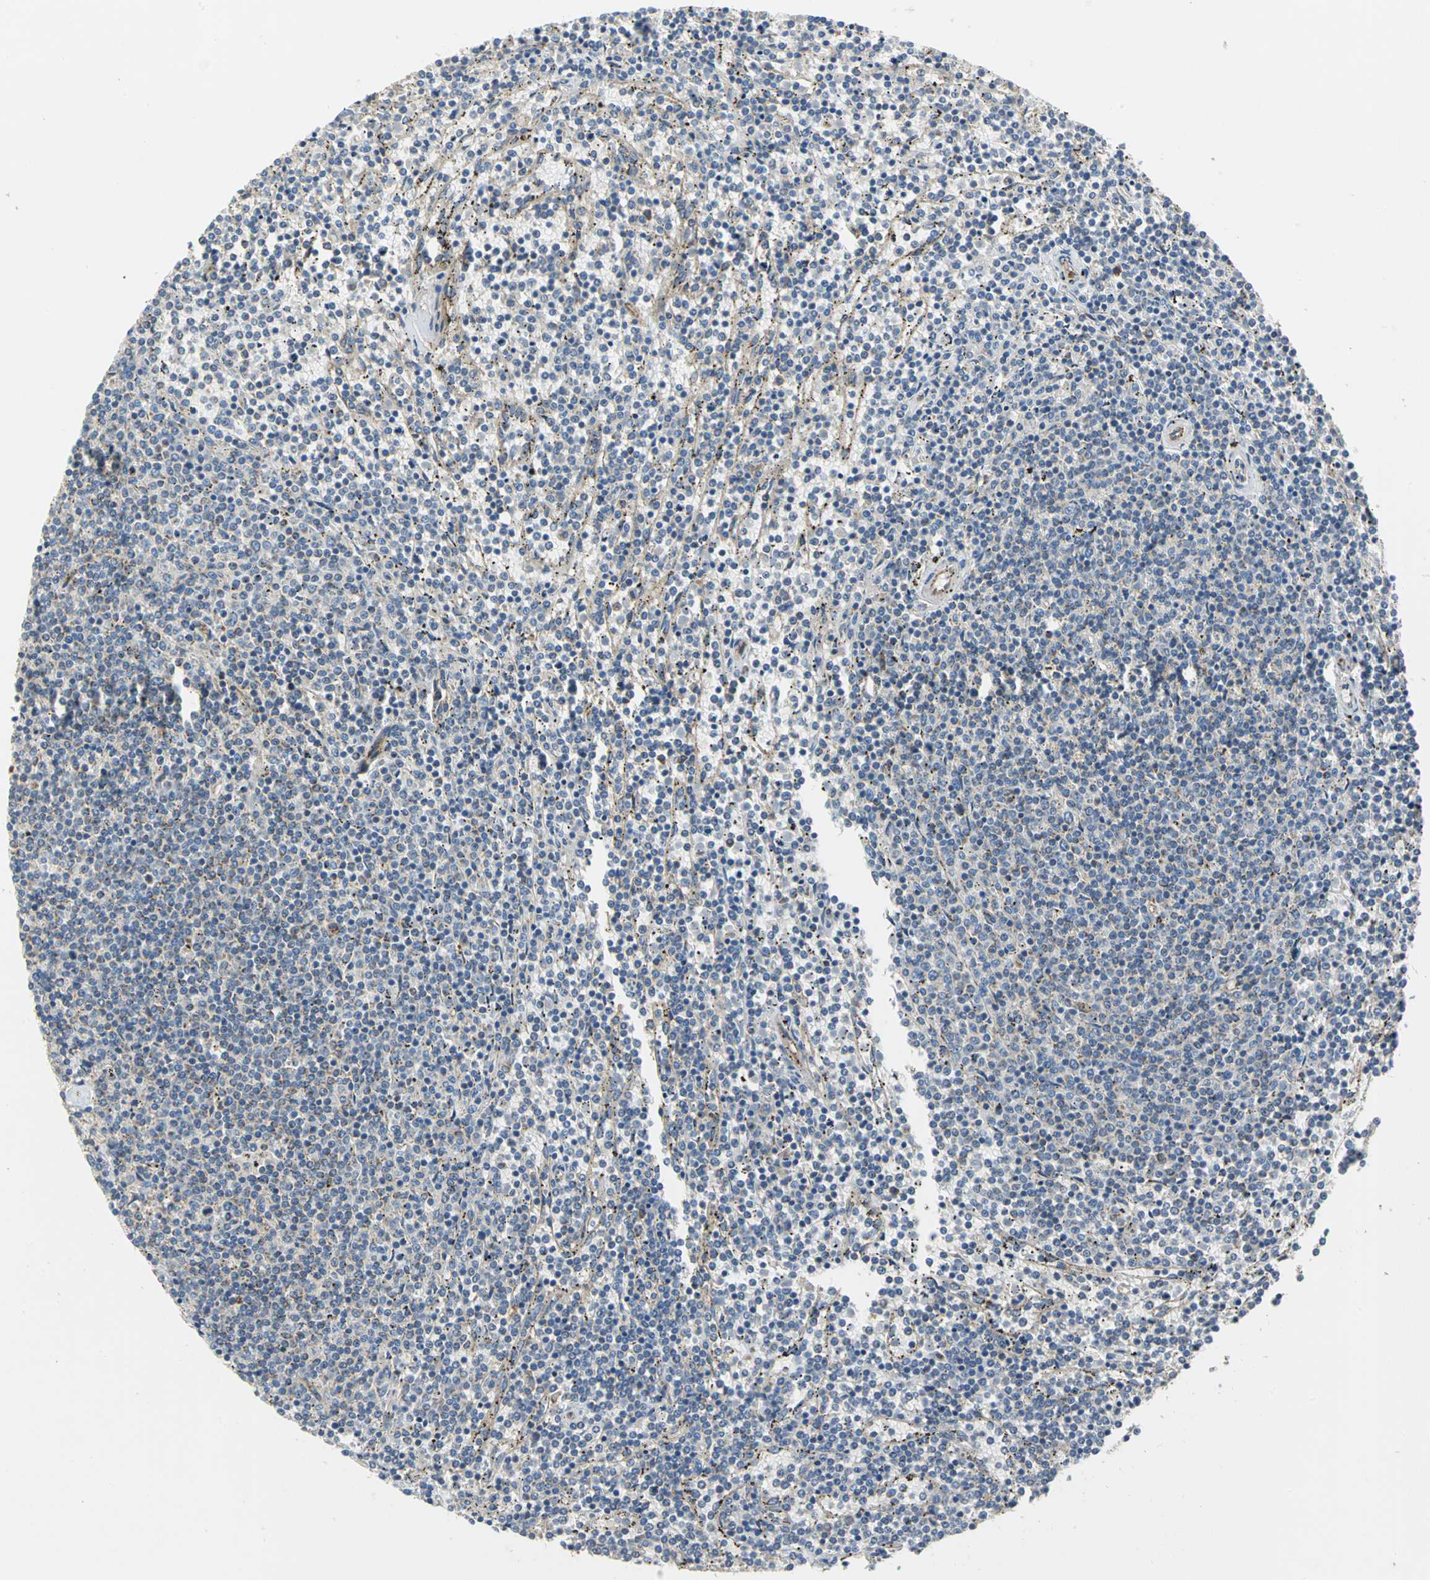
{"staining": {"intensity": "weak", "quantity": "<25%", "location": "cytoplasmic/membranous"}, "tissue": "lymphoma", "cell_type": "Tumor cells", "image_type": "cancer", "snomed": [{"axis": "morphology", "description": "Malignant lymphoma, non-Hodgkin's type, Low grade"}, {"axis": "topography", "description": "Spleen"}], "caption": "Malignant lymphoma, non-Hodgkin's type (low-grade) was stained to show a protein in brown. There is no significant staining in tumor cells.", "gene": "NDUFB5", "patient": {"sex": "female", "age": 50}}